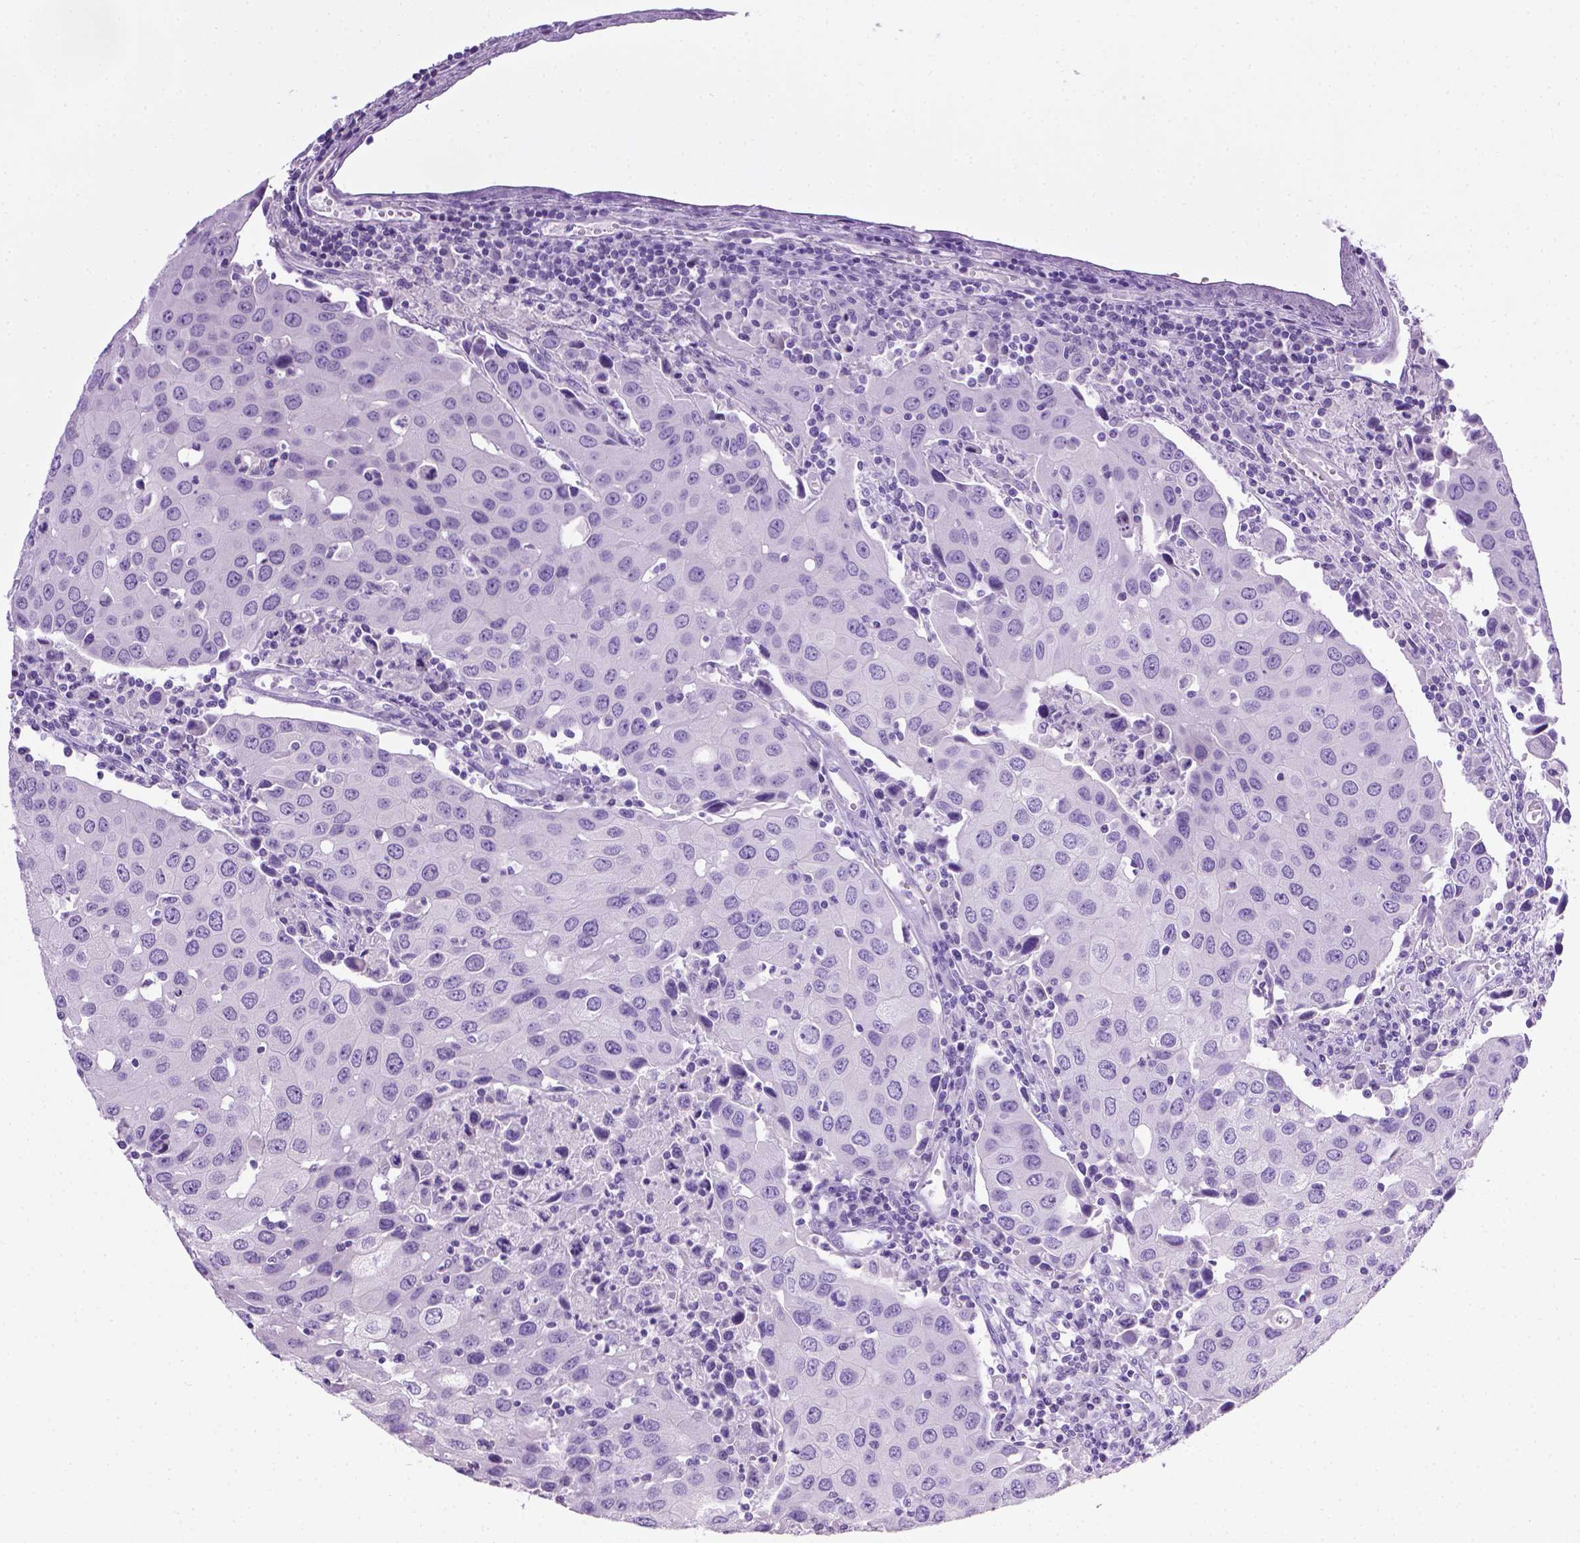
{"staining": {"intensity": "negative", "quantity": "none", "location": "none"}, "tissue": "urothelial cancer", "cell_type": "Tumor cells", "image_type": "cancer", "snomed": [{"axis": "morphology", "description": "Urothelial carcinoma, High grade"}, {"axis": "topography", "description": "Urinary bladder"}], "caption": "Human urothelial carcinoma (high-grade) stained for a protein using IHC demonstrates no staining in tumor cells.", "gene": "LELP1", "patient": {"sex": "female", "age": 85}}